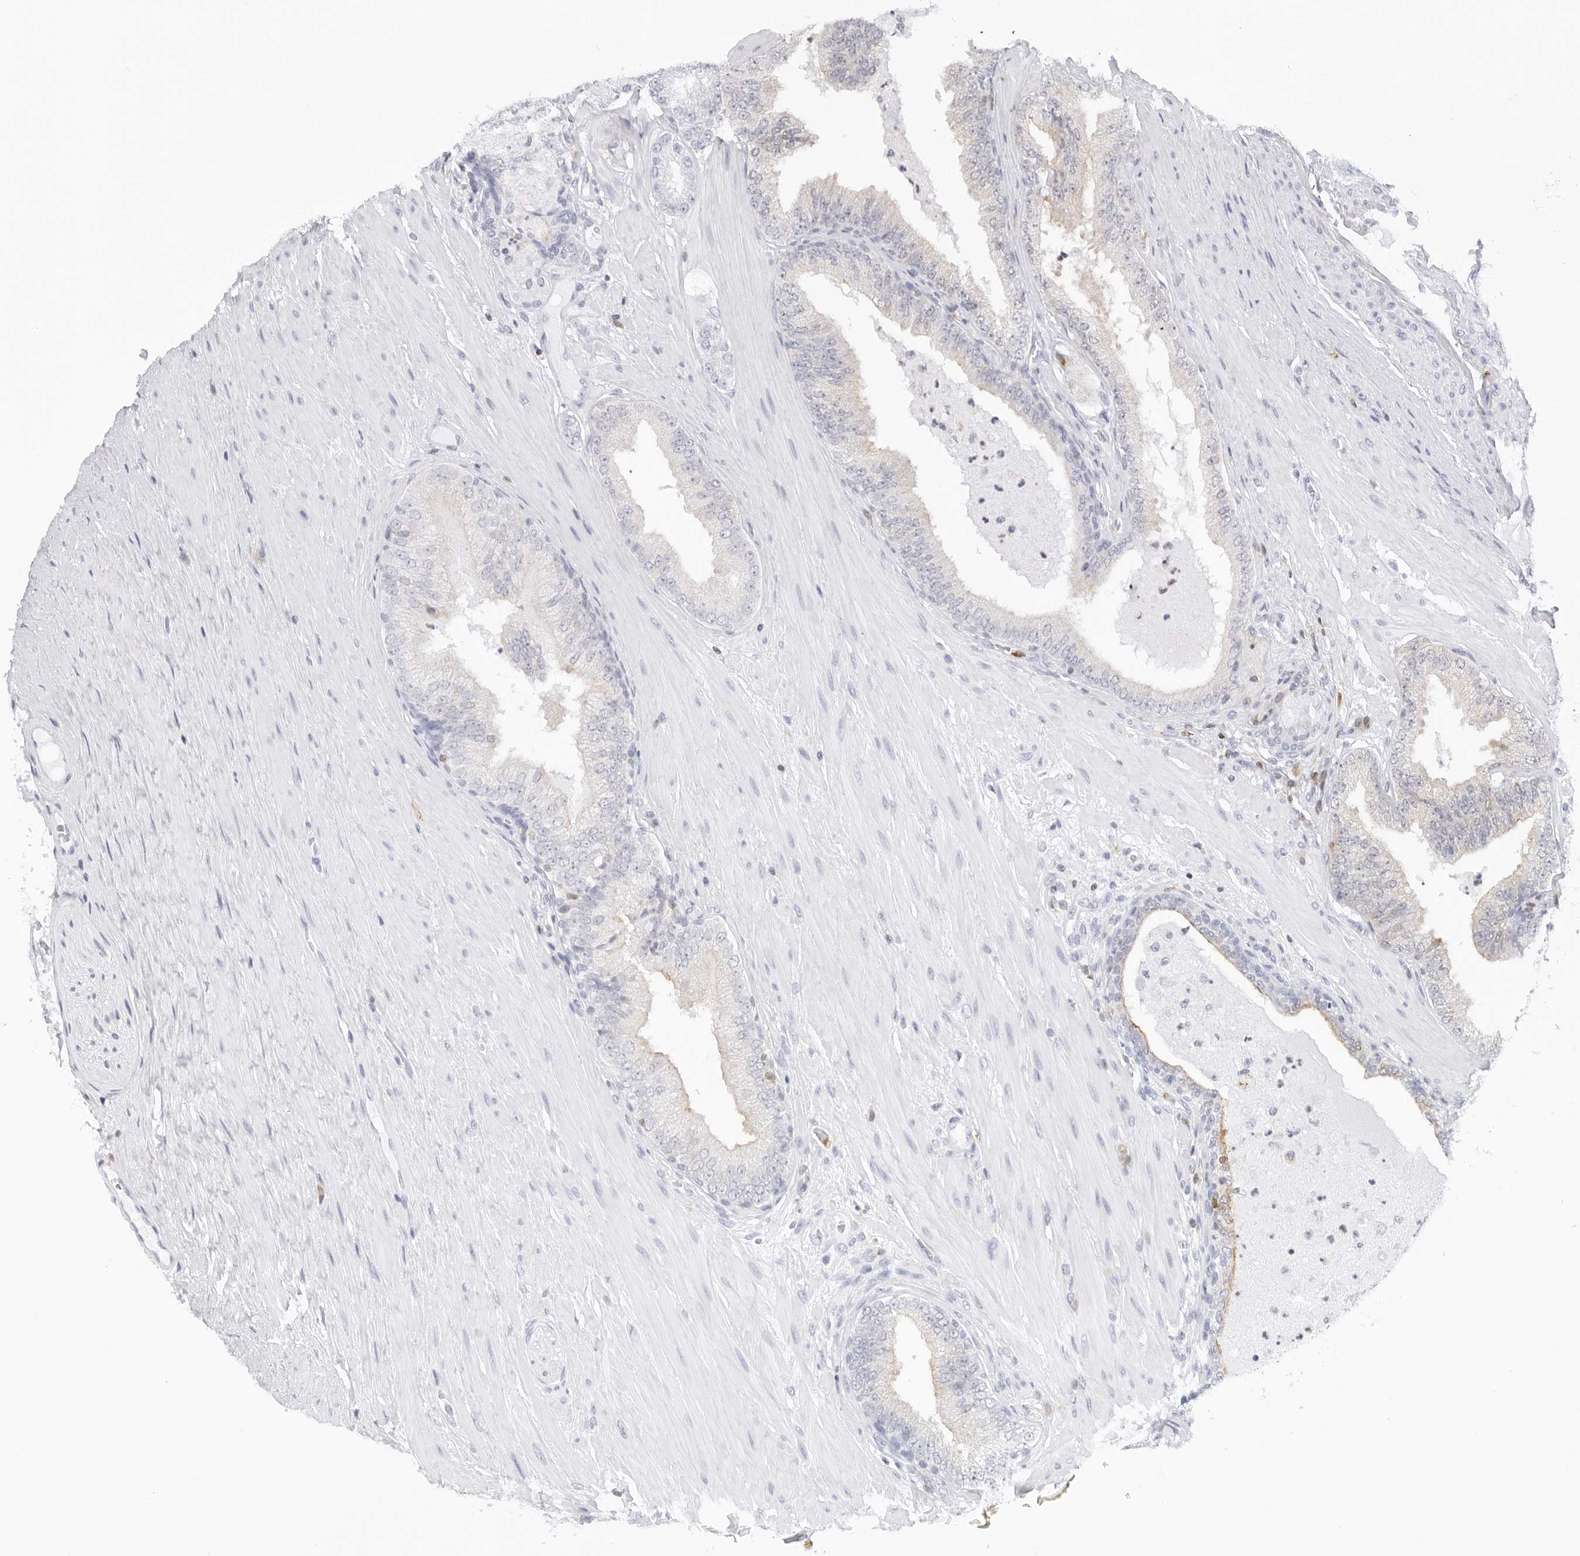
{"staining": {"intensity": "negative", "quantity": "none", "location": "none"}, "tissue": "prostate cancer", "cell_type": "Tumor cells", "image_type": "cancer", "snomed": [{"axis": "morphology", "description": "Adenocarcinoma, Low grade"}, {"axis": "topography", "description": "Prostate"}], "caption": "The immunohistochemistry (IHC) image has no significant staining in tumor cells of adenocarcinoma (low-grade) (prostate) tissue.", "gene": "SLC9A3R1", "patient": {"sex": "male", "age": 63}}